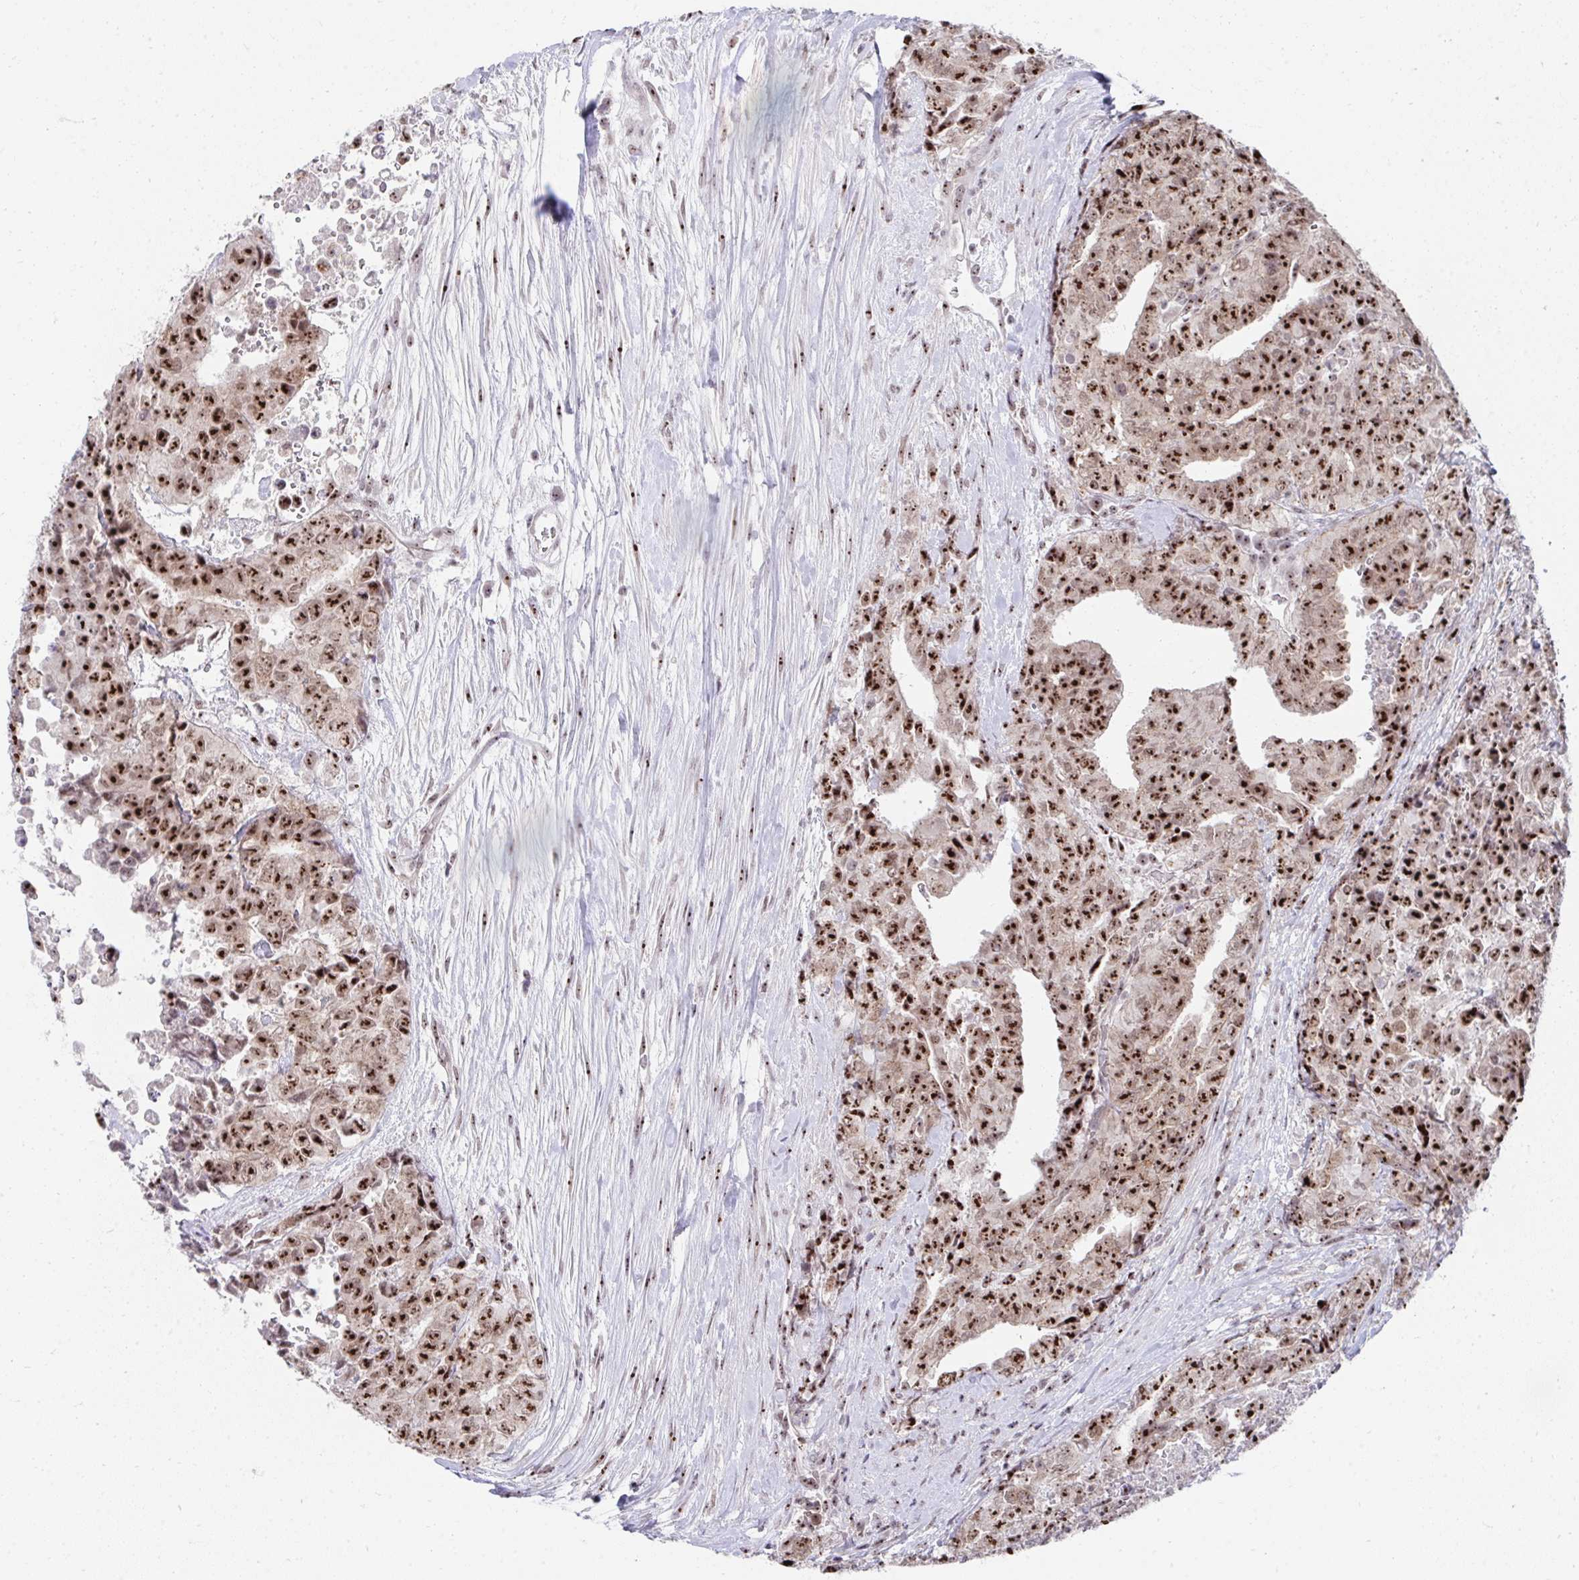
{"staining": {"intensity": "strong", "quantity": ">75%", "location": "nuclear"}, "tissue": "testis cancer", "cell_type": "Tumor cells", "image_type": "cancer", "snomed": [{"axis": "morphology", "description": "Carcinoma, Embryonal, NOS"}, {"axis": "topography", "description": "Testis"}], "caption": "A photomicrograph showing strong nuclear positivity in about >75% of tumor cells in embryonal carcinoma (testis), as visualized by brown immunohistochemical staining.", "gene": "HIRA", "patient": {"sex": "male", "age": 24}}